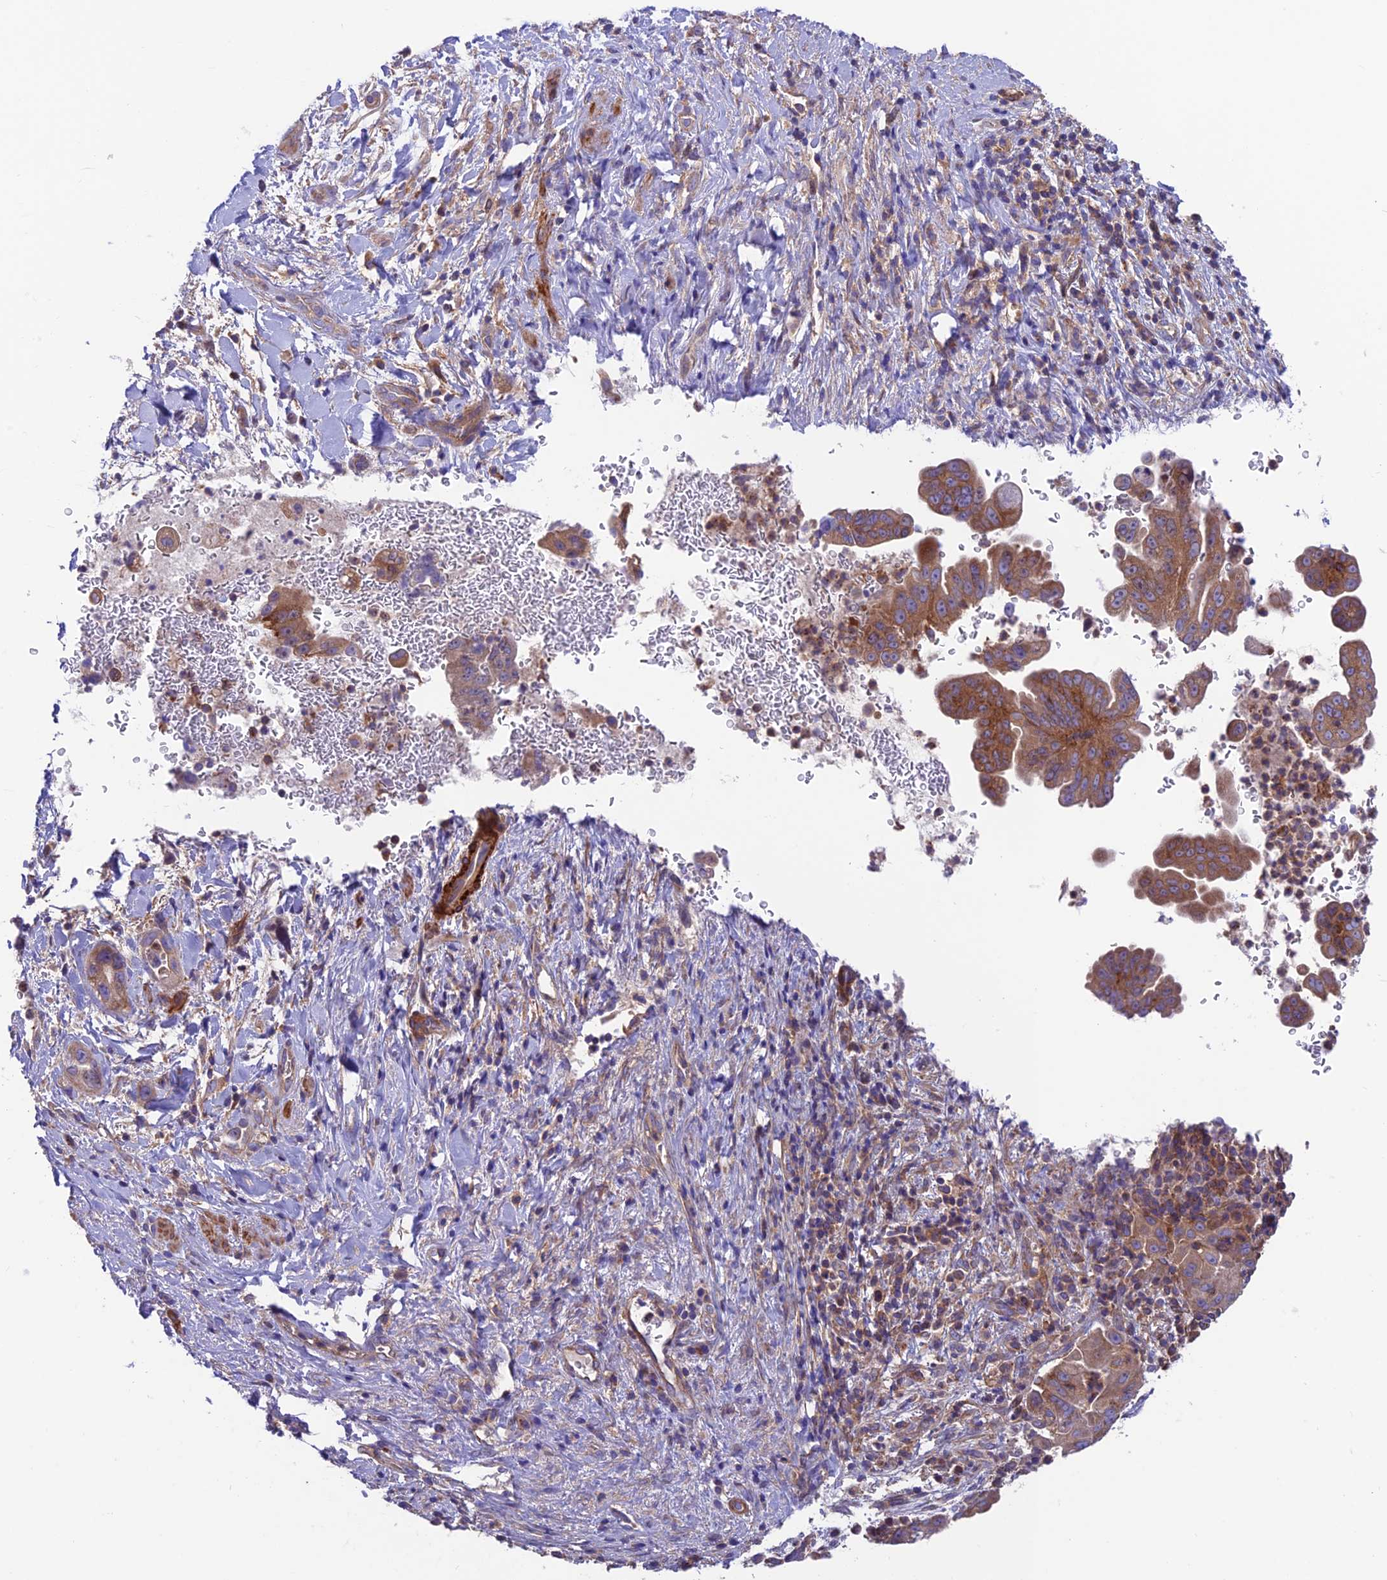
{"staining": {"intensity": "moderate", "quantity": ">75%", "location": "cytoplasmic/membranous"}, "tissue": "pancreatic cancer", "cell_type": "Tumor cells", "image_type": "cancer", "snomed": [{"axis": "morphology", "description": "Adenocarcinoma, NOS"}, {"axis": "topography", "description": "Pancreas"}], "caption": "Immunohistochemistry of human adenocarcinoma (pancreatic) reveals medium levels of moderate cytoplasmic/membranous expression in about >75% of tumor cells. Nuclei are stained in blue.", "gene": "VPS16", "patient": {"sex": "female", "age": 78}}